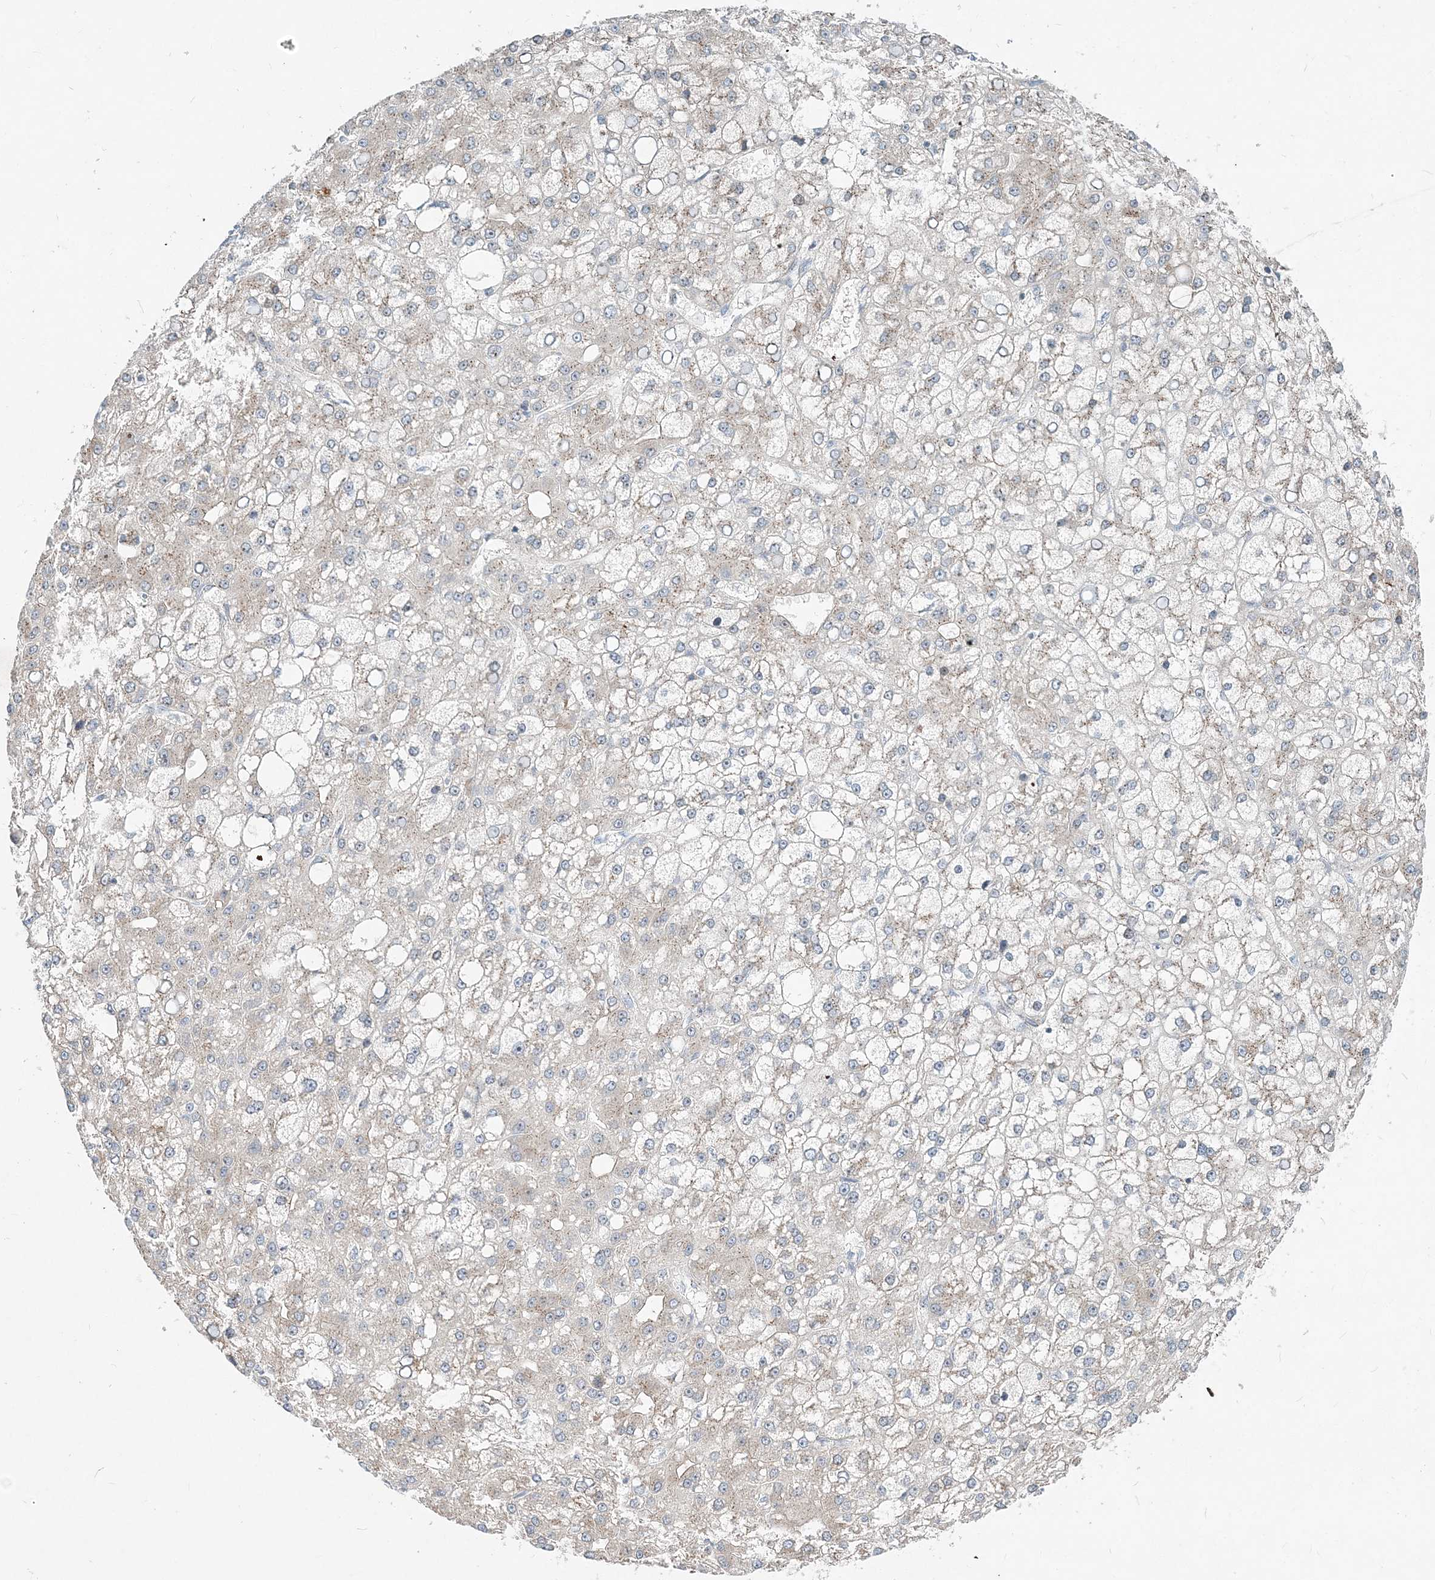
{"staining": {"intensity": "weak", "quantity": "<25%", "location": "cytoplasmic/membranous"}, "tissue": "liver cancer", "cell_type": "Tumor cells", "image_type": "cancer", "snomed": [{"axis": "morphology", "description": "Carcinoma, Hepatocellular, NOS"}, {"axis": "topography", "description": "Liver"}], "caption": "A histopathology image of hepatocellular carcinoma (liver) stained for a protein displays no brown staining in tumor cells.", "gene": "CXXC5", "patient": {"sex": "male", "age": 67}}